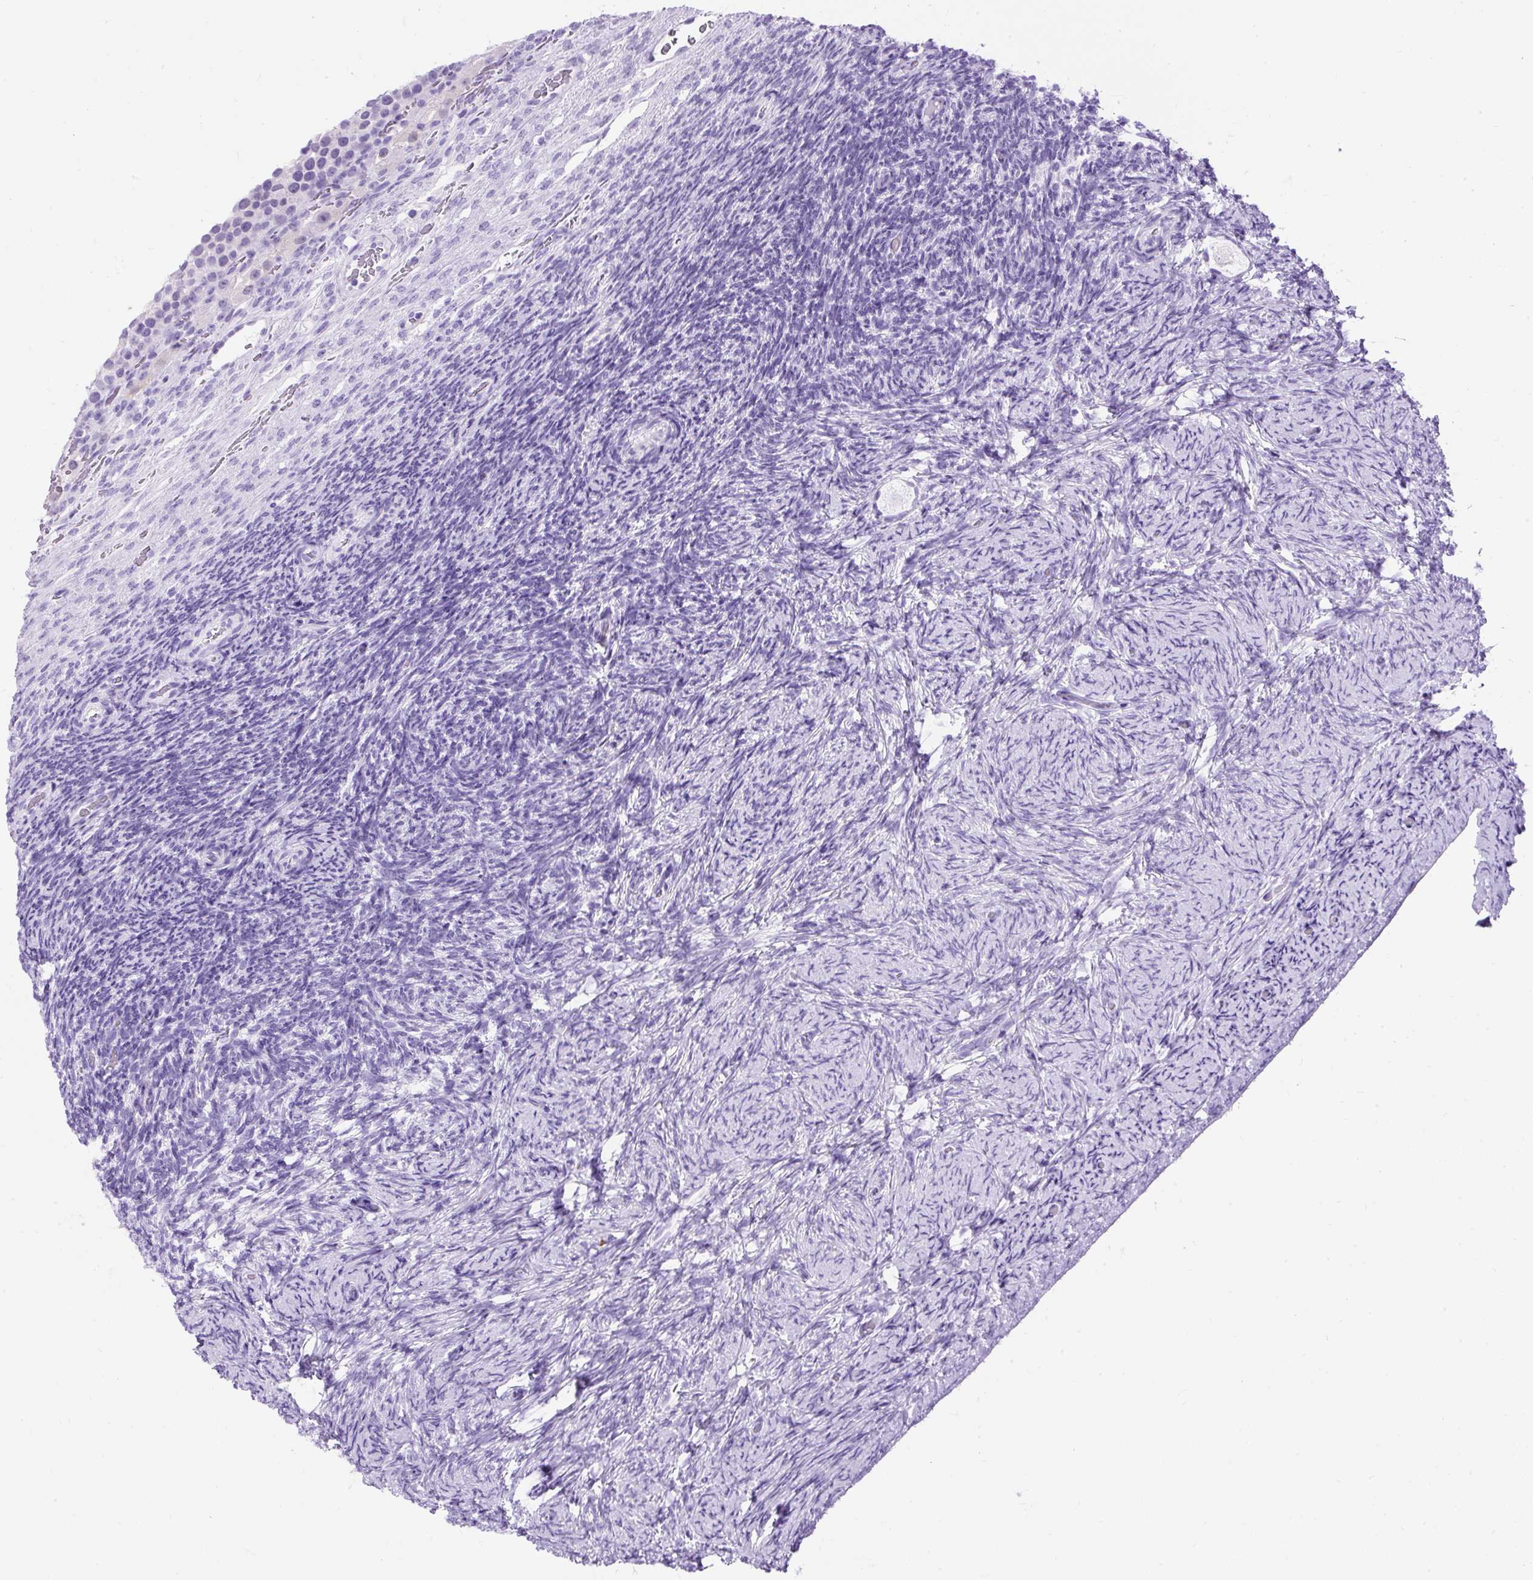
{"staining": {"intensity": "negative", "quantity": "none", "location": "none"}, "tissue": "ovary", "cell_type": "Follicle cells", "image_type": "normal", "snomed": [{"axis": "morphology", "description": "Normal tissue, NOS"}, {"axis": "topography", "description": "Ovary"}], "caption": "High power microscopy image of an immunohistochemistry (IHC) micrograph of unremarkable ovary, revealing no significant staining in follicle cells.", "gene": "PVALB", "patient": {"sex": "female", "age": 34}}